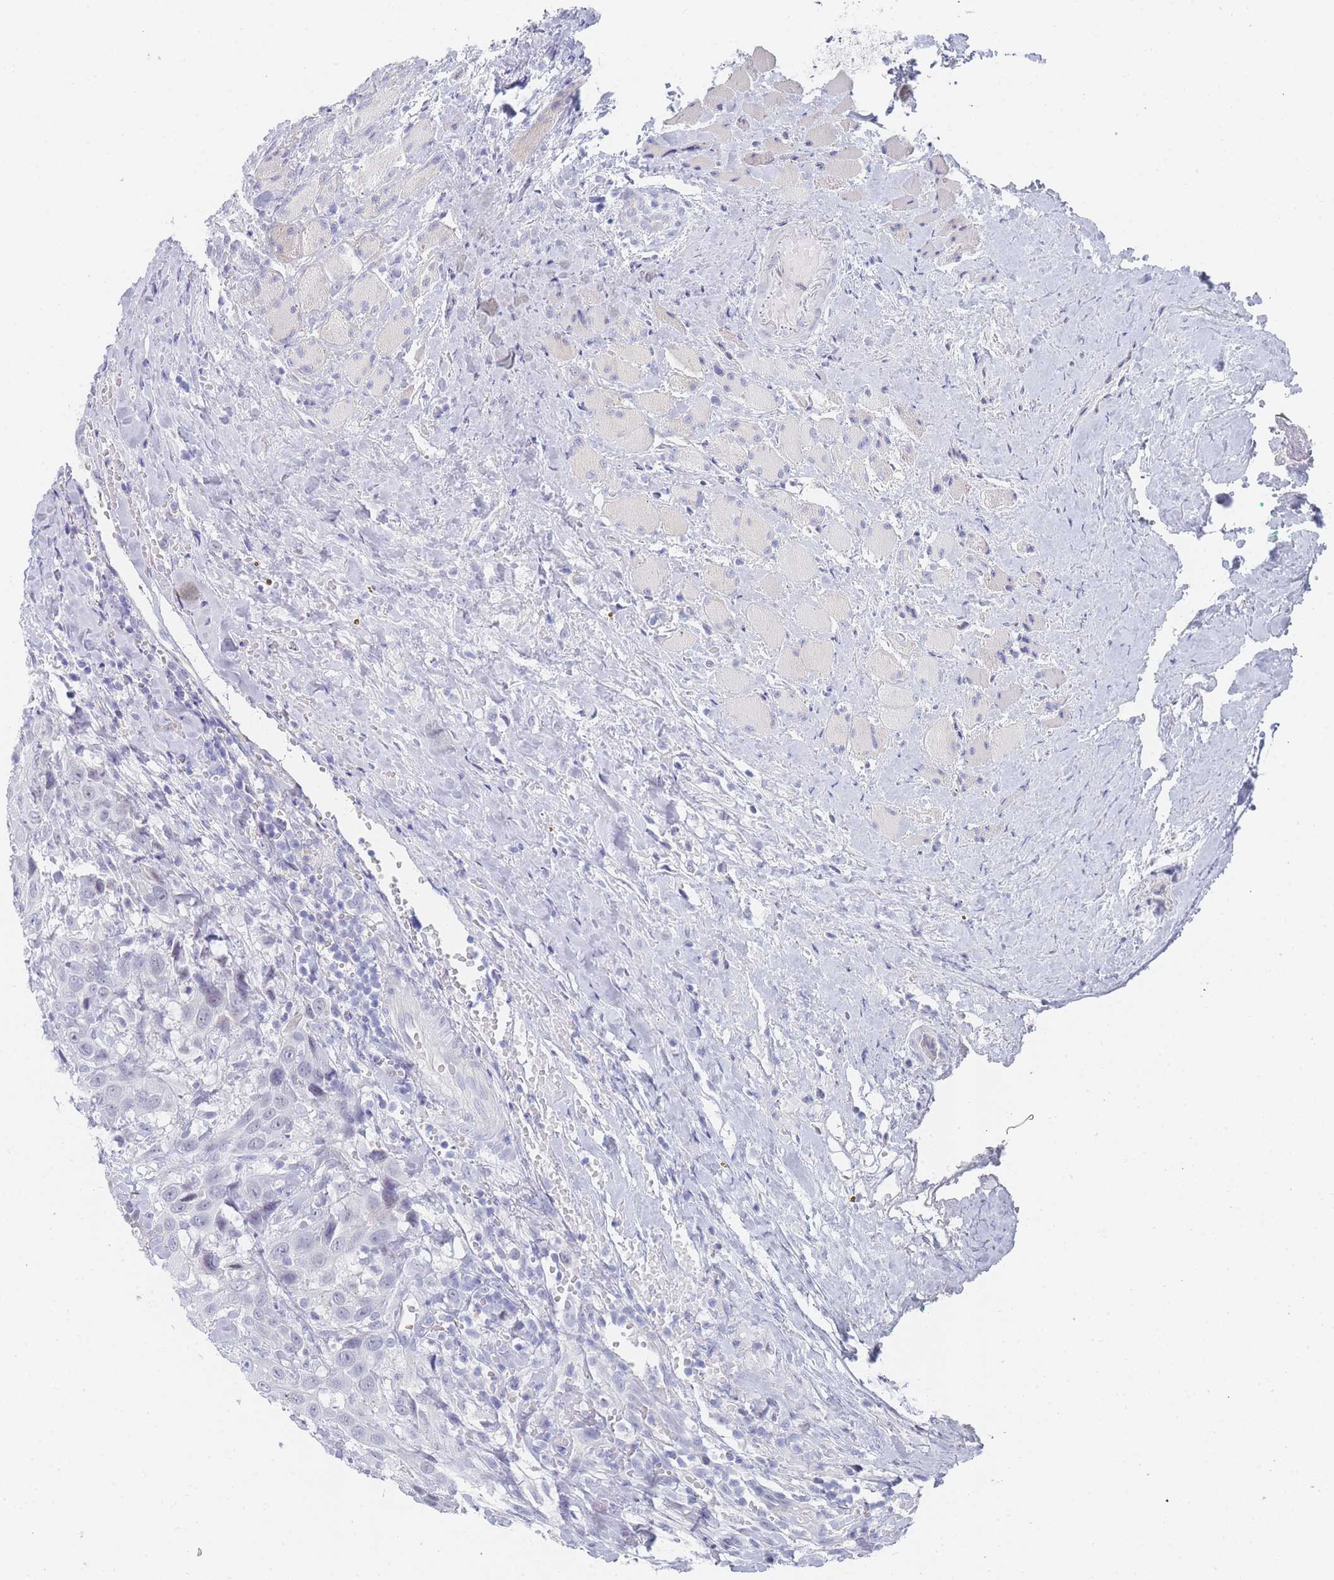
{"staining": {"intensity": "negative", "quantity": "none", "location": "none"}, "tissue": "head and neck cancer", "cell_type": "Tumor cells", "image_type": "cancer", "snomed": [{"axis": "morphology", "description": "Squamous cell carcinoma, NOS"}, {"axis": "topography", "description": "Head-Neck"}], "caption": "This is an immunohistochemistry image of human head and neck cancer (squamous cell carcinoma). There is no staining in tumor cells.", "gene": "IMPG1", "patient": {"sex": "male", "age": 81}}